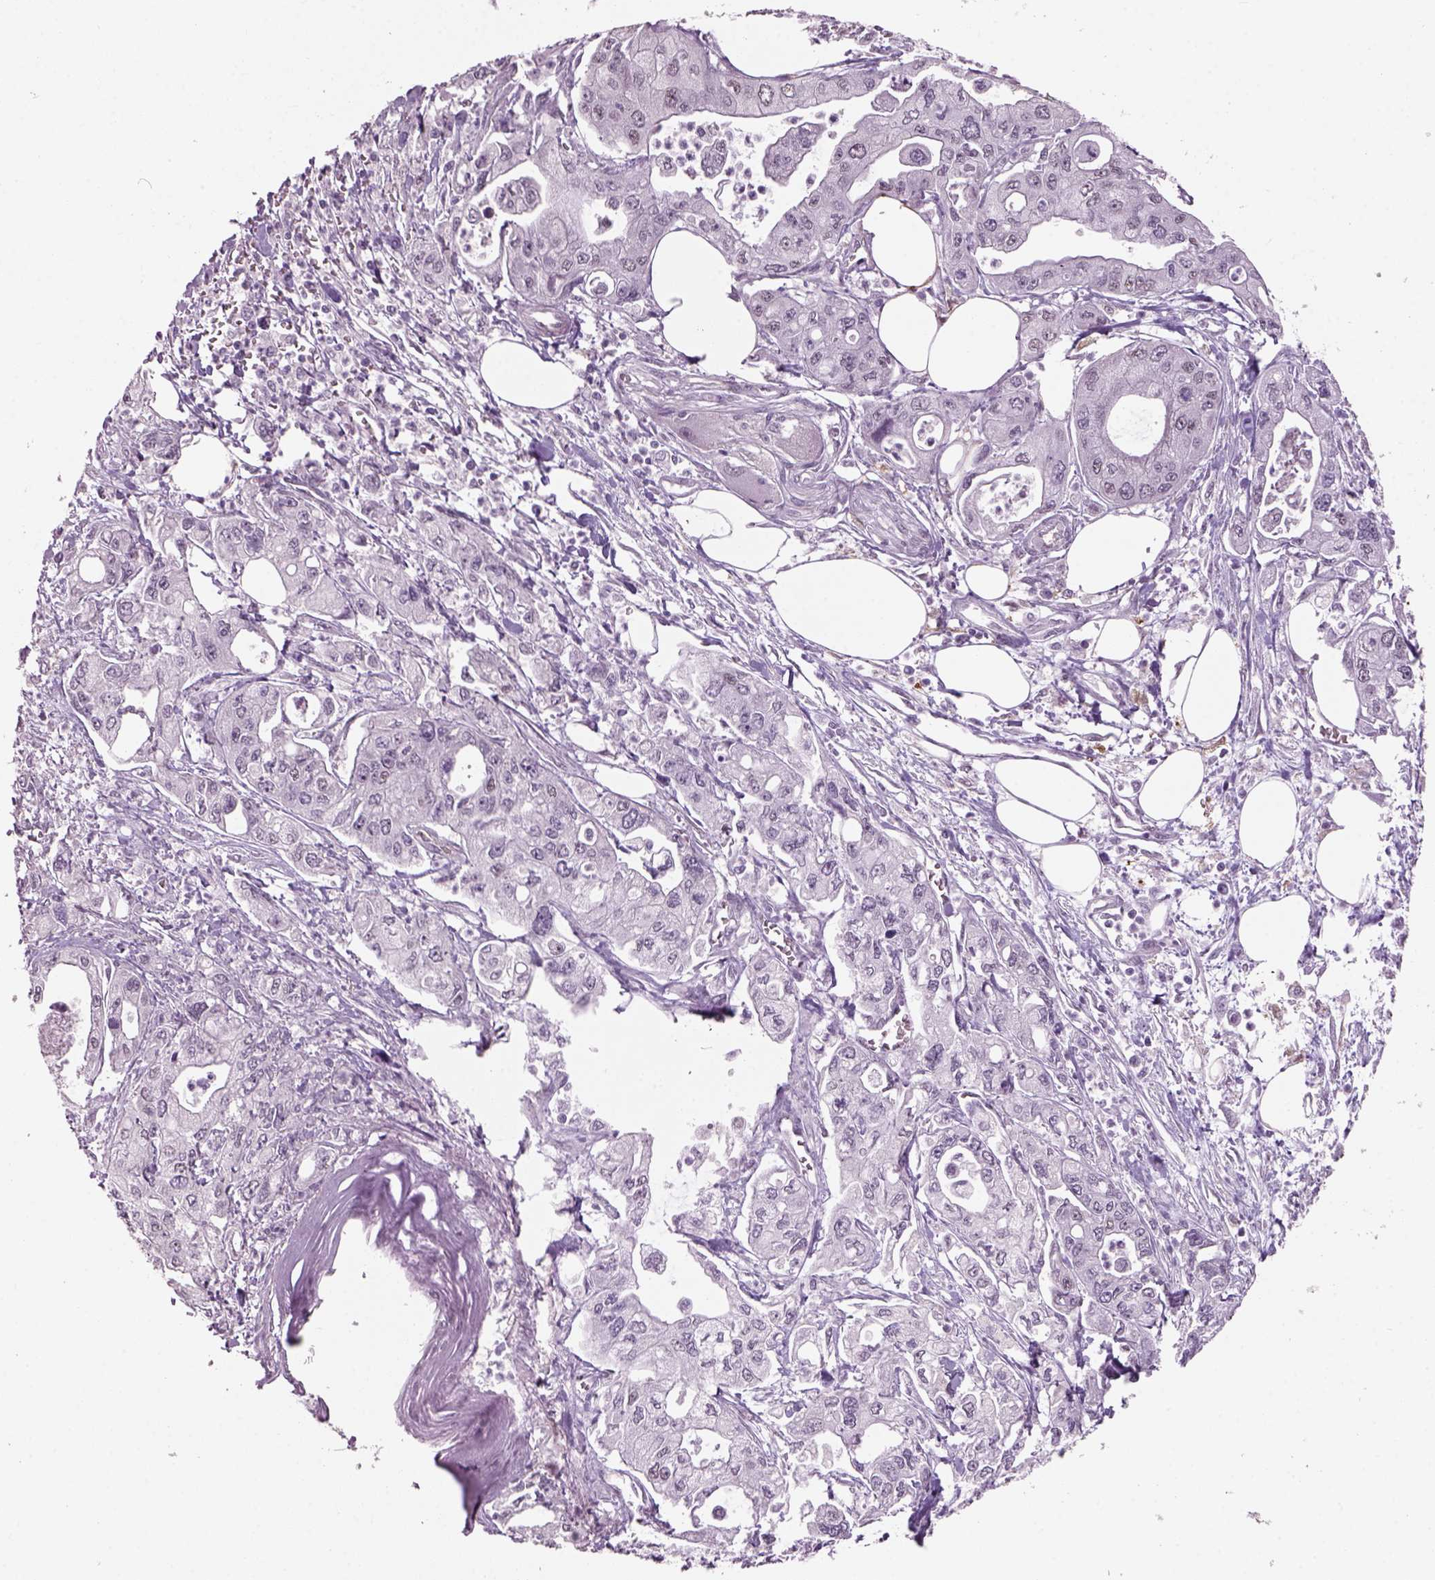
{"staining": {"intensity": "negative", "quantity": "none", "location": "none"}, "tissue": "pancreatic cancer", "cell_type": "Tumor cells", "image_type": "cancer", "snomed": [{"axis": "morphology", "description": "Adenocarcinoma, NOS"}, {"axis": "topography", "description": "Pancreas"}], "caption": "The image shows no staining of tumor cells in pancreatic adenocarcinoma.", "gene": "NAT8", "patient": {"sex": "male", "age": 70}}